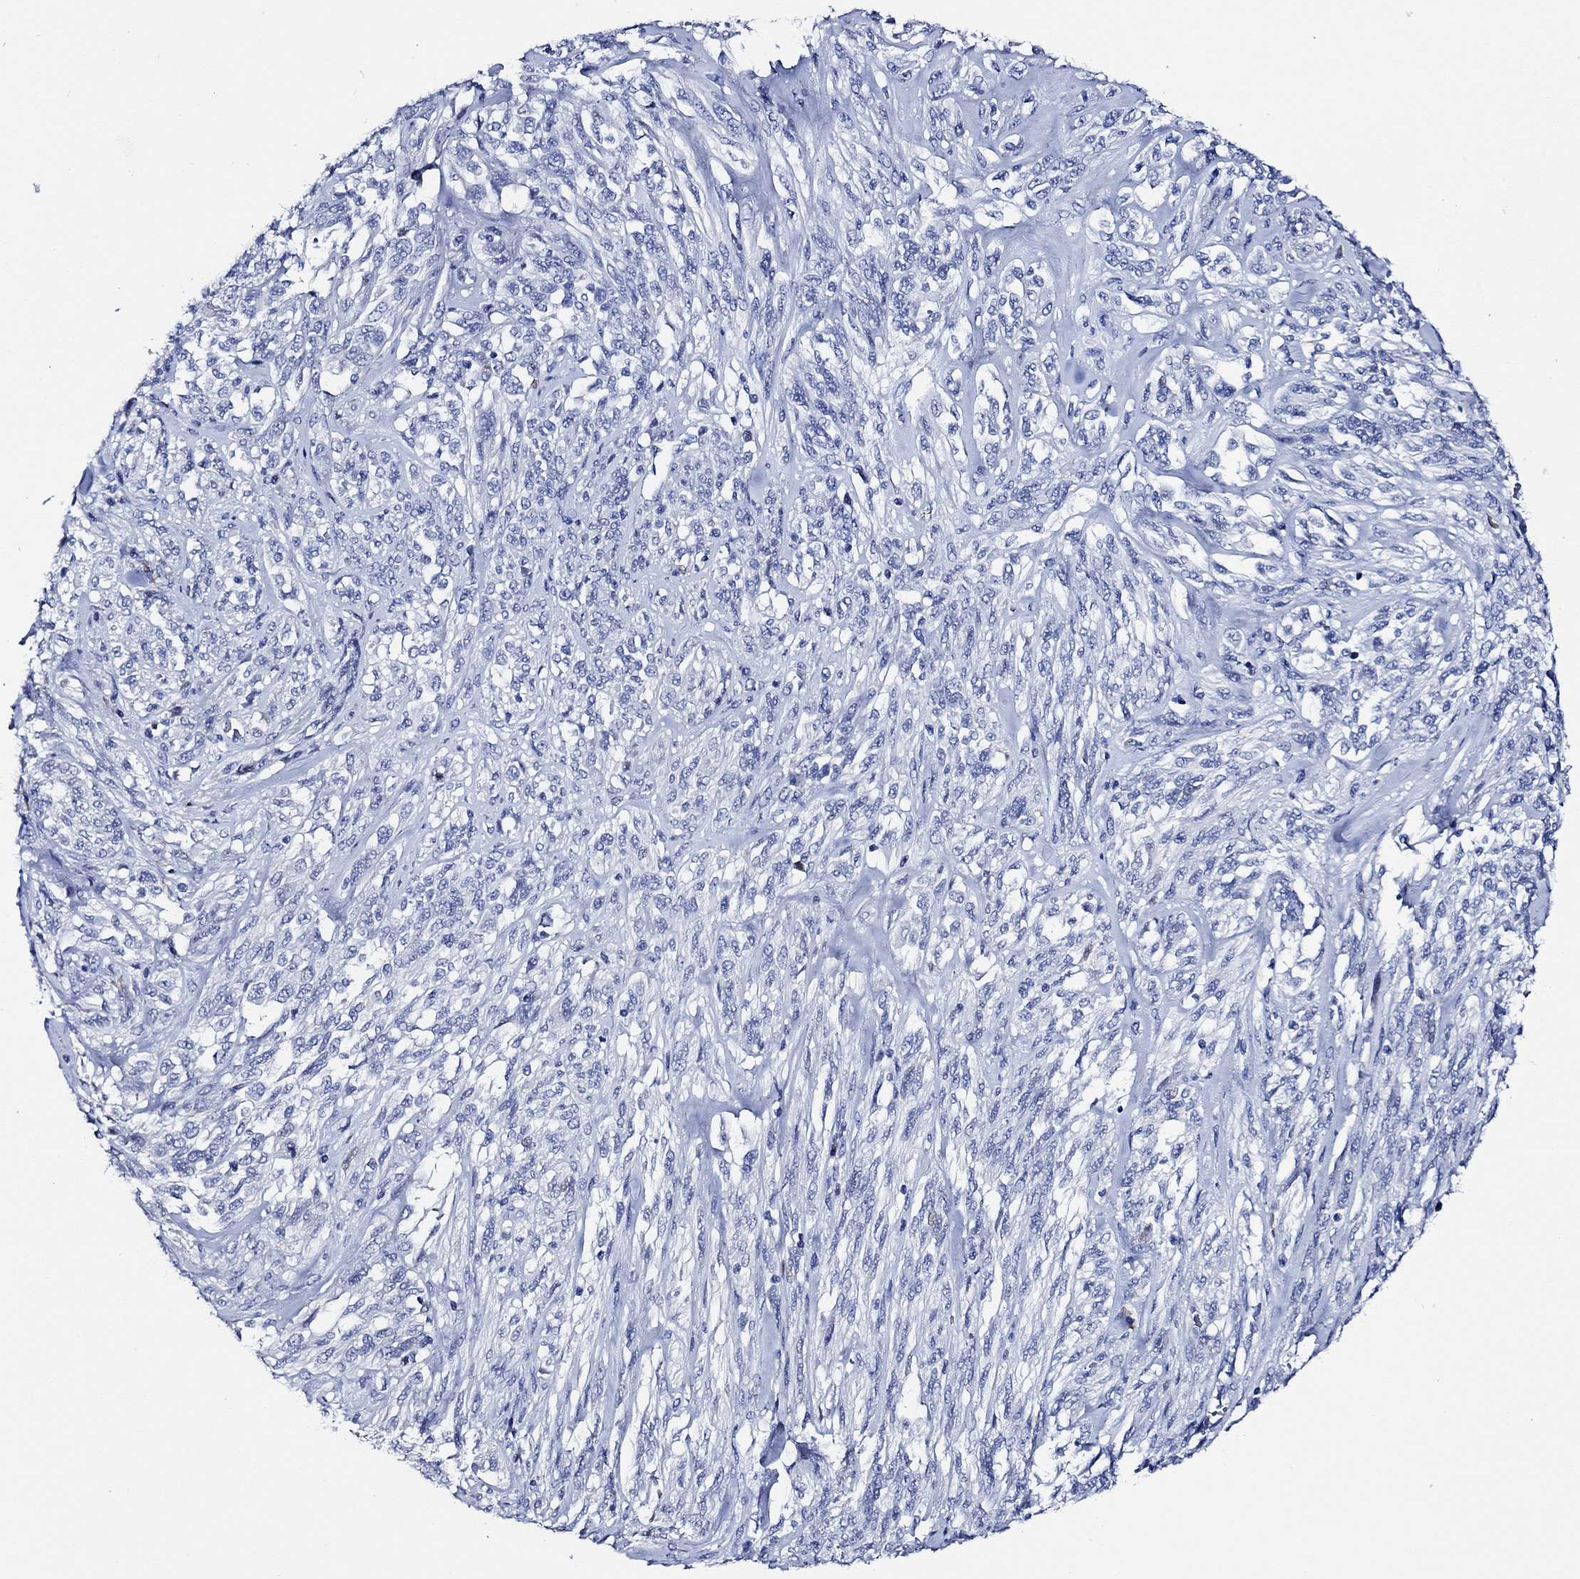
{"staining": {"intensity": "negative", "quantity": "none", "location": "none"}, "tissue": "melanoma", "cell_type": "Tumor cells", "image_type": "cancer", "snomed": [{"axis": "morphology", "description": "Malignant melanoma, NOS"}, {"axis": "topography", "description": "Skin"}], "caption": "Immunohistochemistry of human melanoma displays no expression in tumor cells. Brightfield microscopy of immunohistochemistry stained with DAB (3,3'-diaminobenzidine) (brown) and hematoxylin (blue), captured at high magnification.", "gene": "WDR62", "patient": {"sex": "female", "age": 91}}